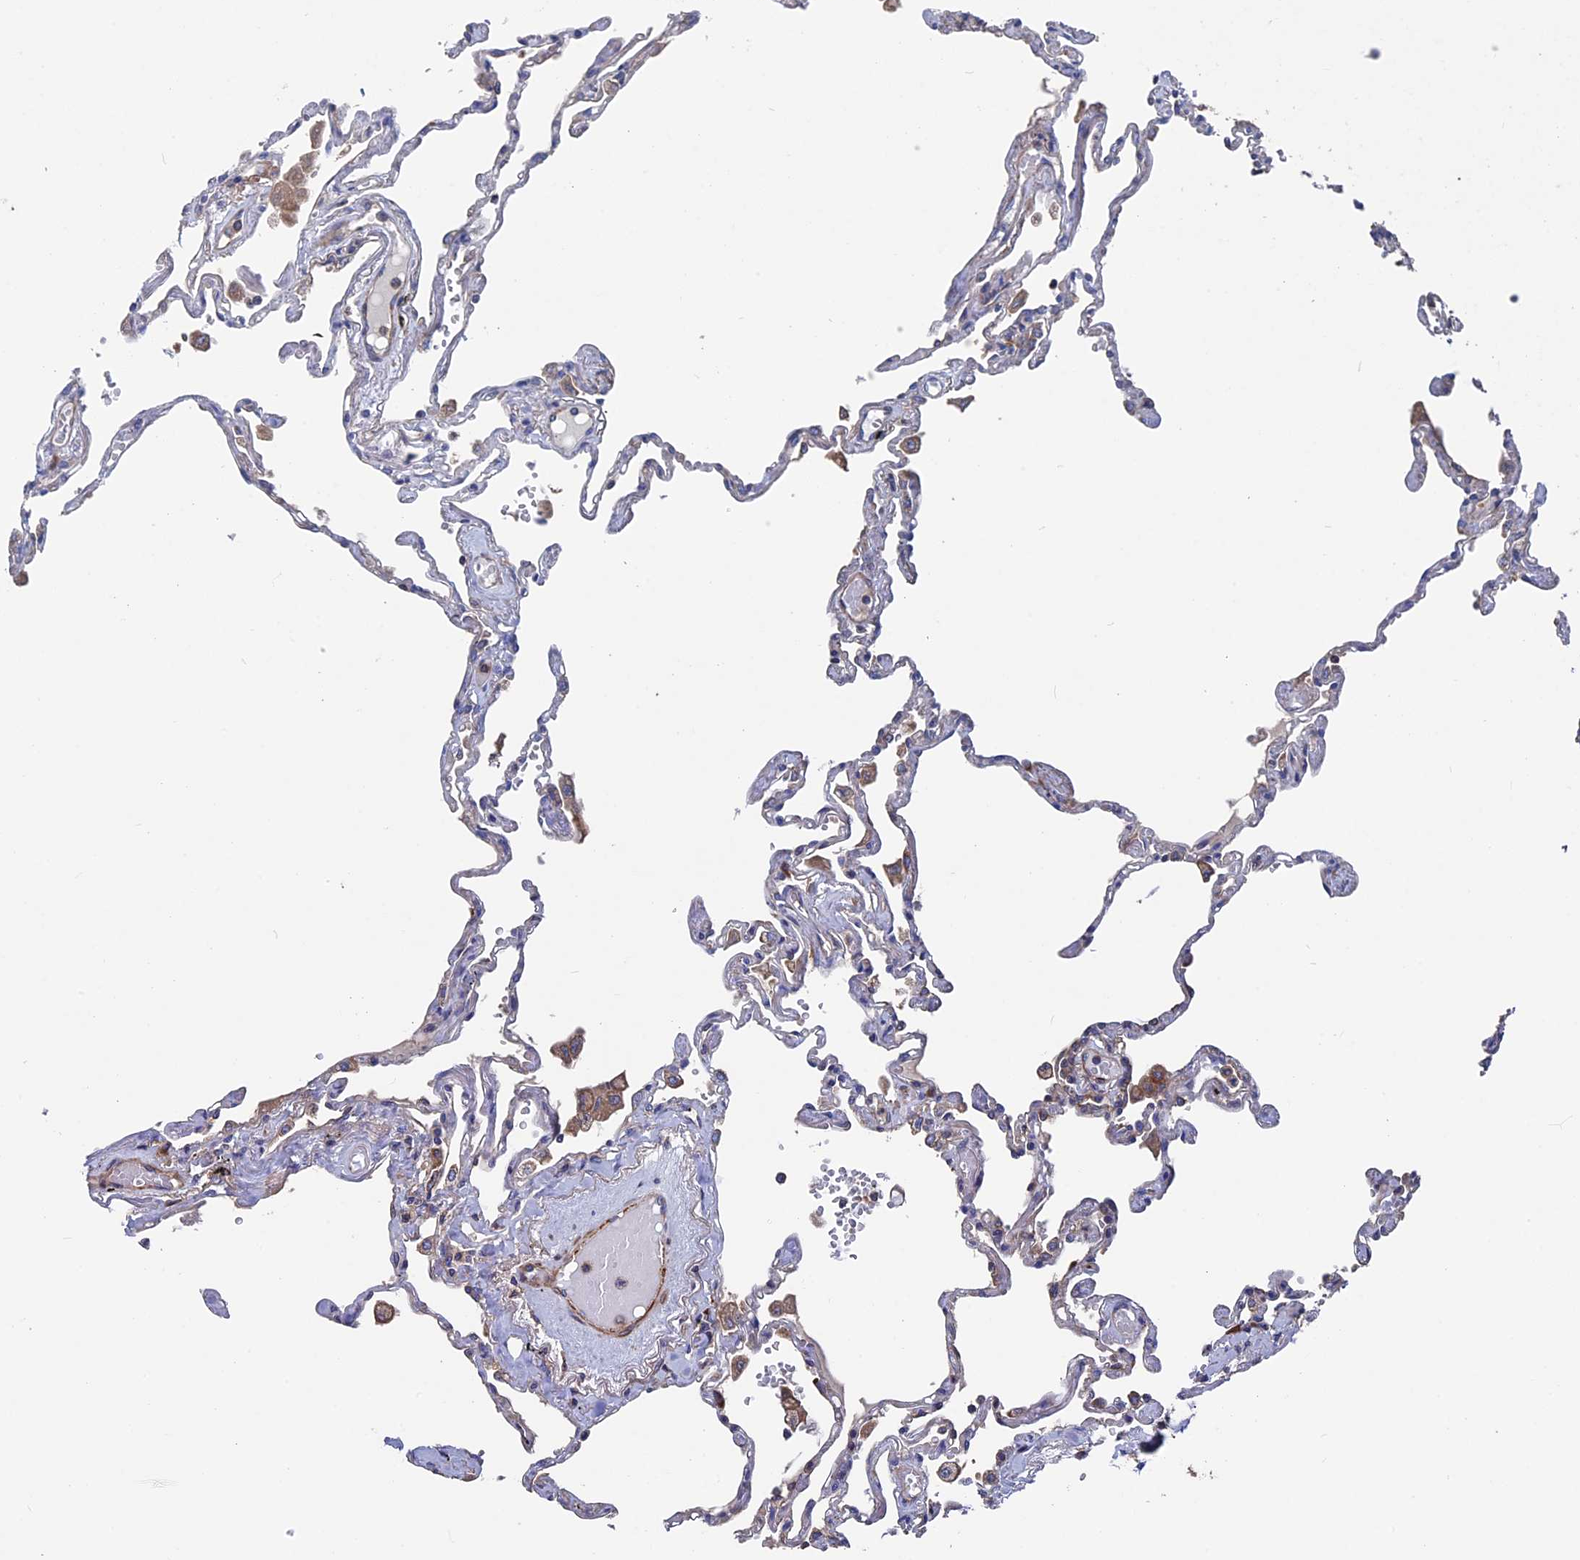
{"staining": {"intensity": "moderate", "quantity": "<25%", "location": "cytoplasmic/membranous"}, "tissue": "lung", "cell_type": "Alveolar cells", "image_type": "normal", "snomed": [{"axis": "morphology", "description": "Normal tissue, NOS"}, {"axis": "topography", "description": "Lung"}], "caption": "Immunohistochemical staining of unremarkable lung reveals <25% levels of moderate cytoplasmic/membranous protein staining in approximately <25% of alveolar cells.", "gene": "DNAJC3", "patient": {"sex": "female", "age": 67}}